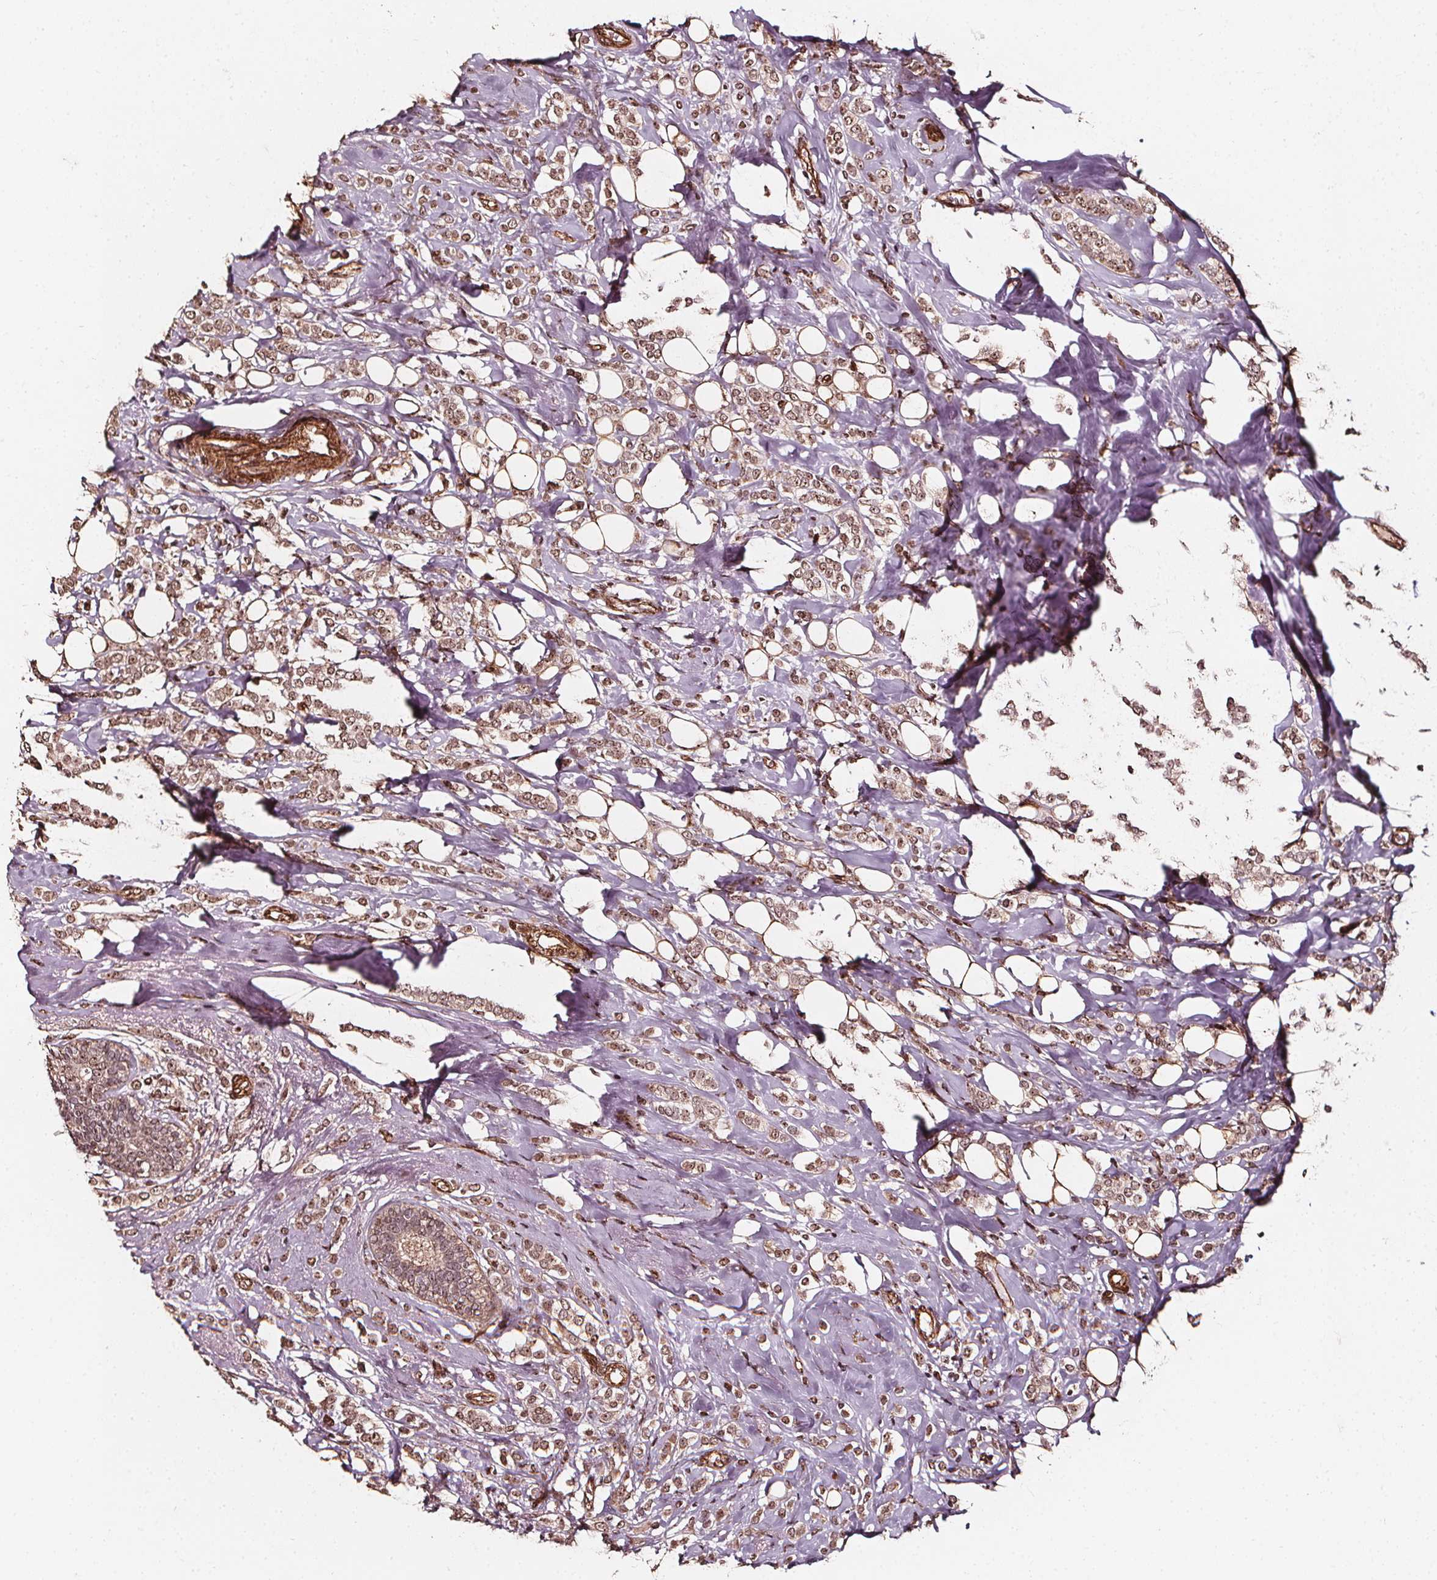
{"staining": {"intensity": "moderate", "quantity": ">75%", "location": "cytoplasmic/membranous,nuclear"}, "tissue": "breast cancer", "cell_type": "Tumor cells", "image_type": "cancer", "snomed": [{"axis": "morphology", "description": "Lobular carcinoma"}, {"axis": "topography", "description": "Breast"}], "caption": "Approximately >75% of tumor cells in human breast lobular carcinoma demonstrate moderate cytoplasmic/membranous and nuclear protein positivity as visualized by brown immunohistochemical staining.", "gene": "EXOSC9", "patient": {"sex": "female", "age": 49}}